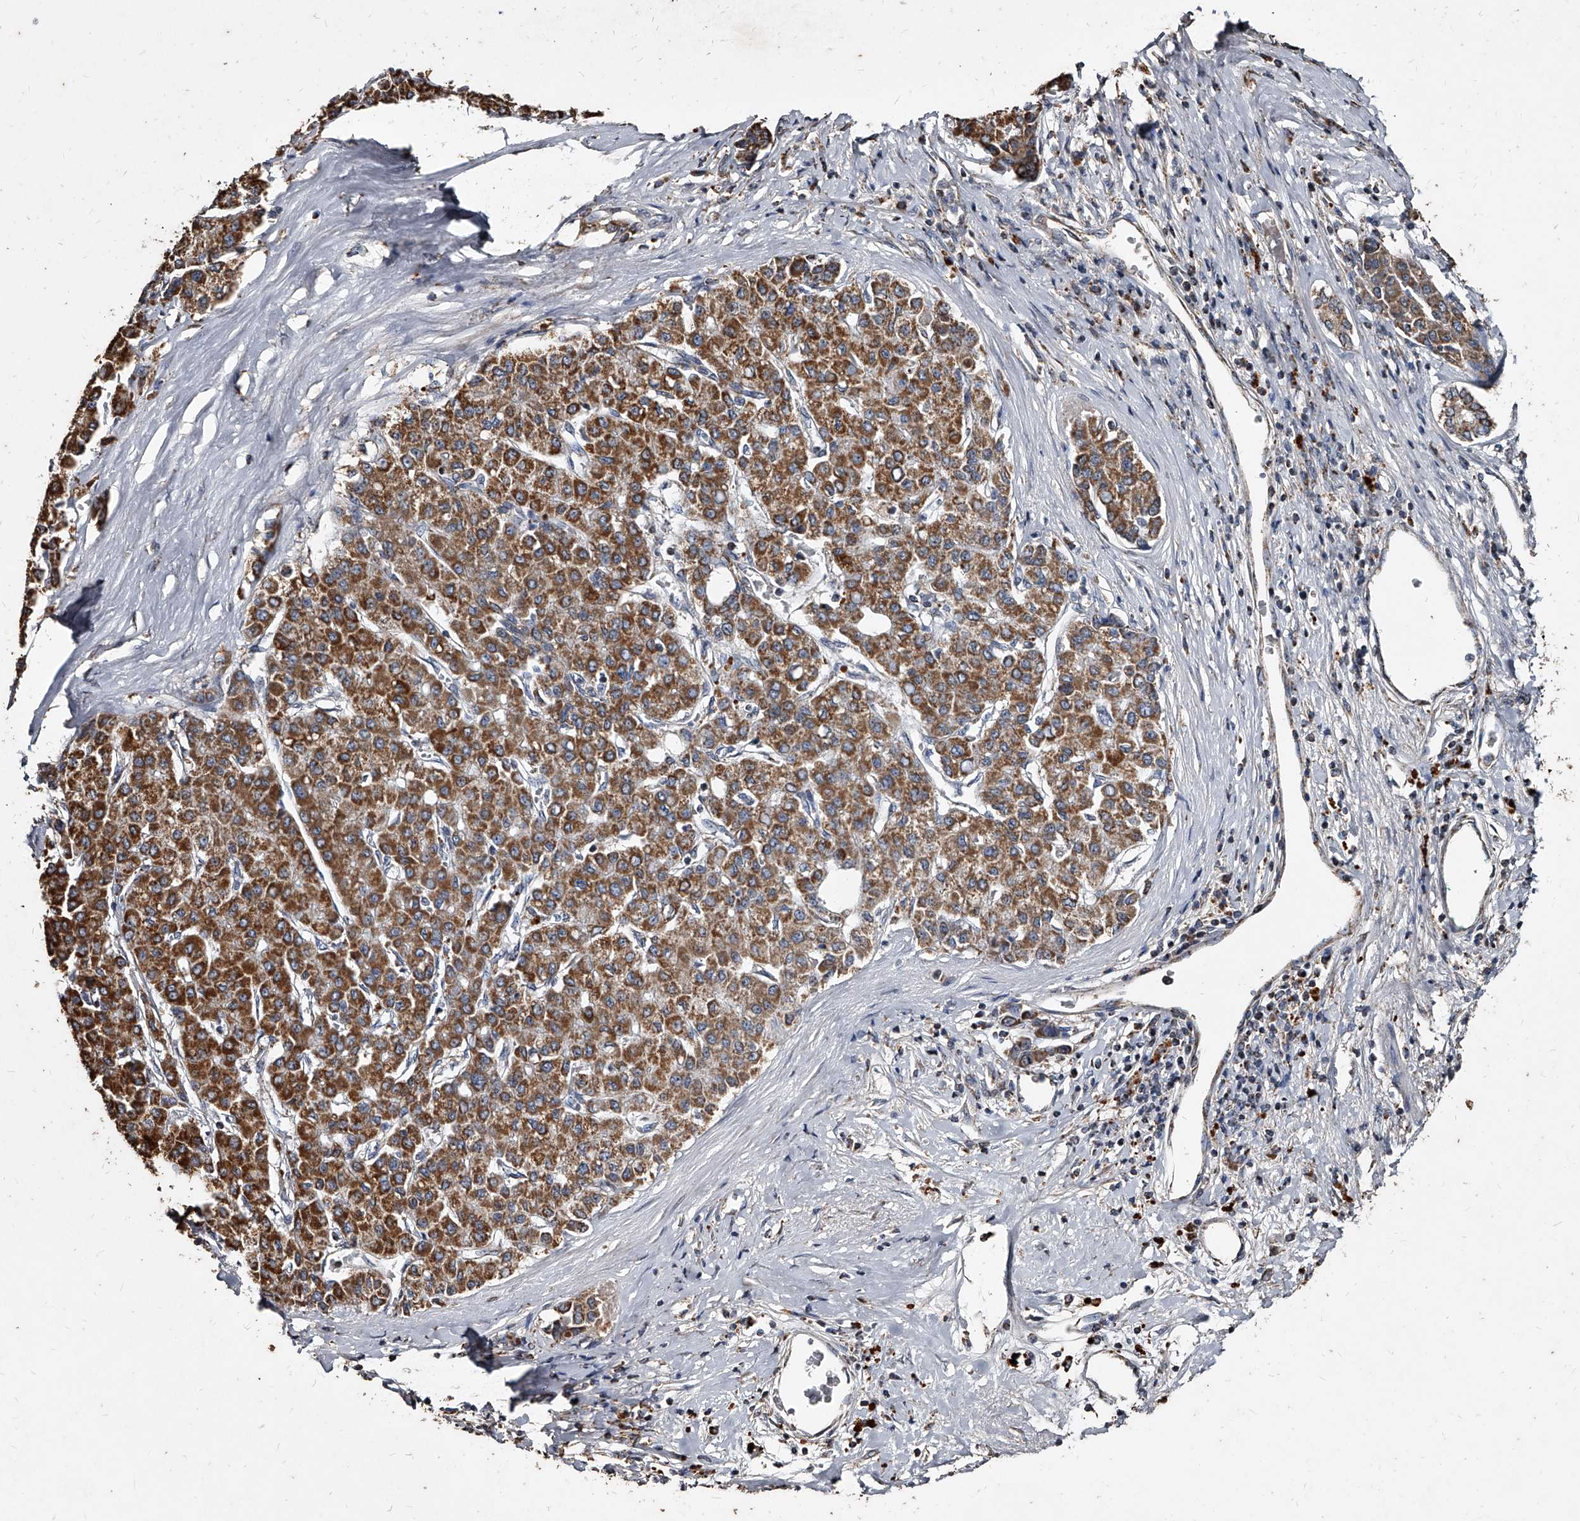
{"staining": {"intensity": "moderate", "quantity": ">75%", "location": "cytoplasmic/membranous"}, "tissue": "liver cancer", "cell_type": "Tumor cells", "image_type": "cancer", "snomed": [{"axis": "morphology", "description": "Carcinoma, Hepatocellular, NOS"}, {"axis": "topography", "description": "Liver"}], "caption": "A micrograph showing moderate cytoplasmic/membranous expression in approximately >75% of tumor cells in hepatocellular carcinoma (liver), as visualized by brown immunohistochemical staining.", "gene": "GPR183", "patient": {"sex": "male", "age": 65}}